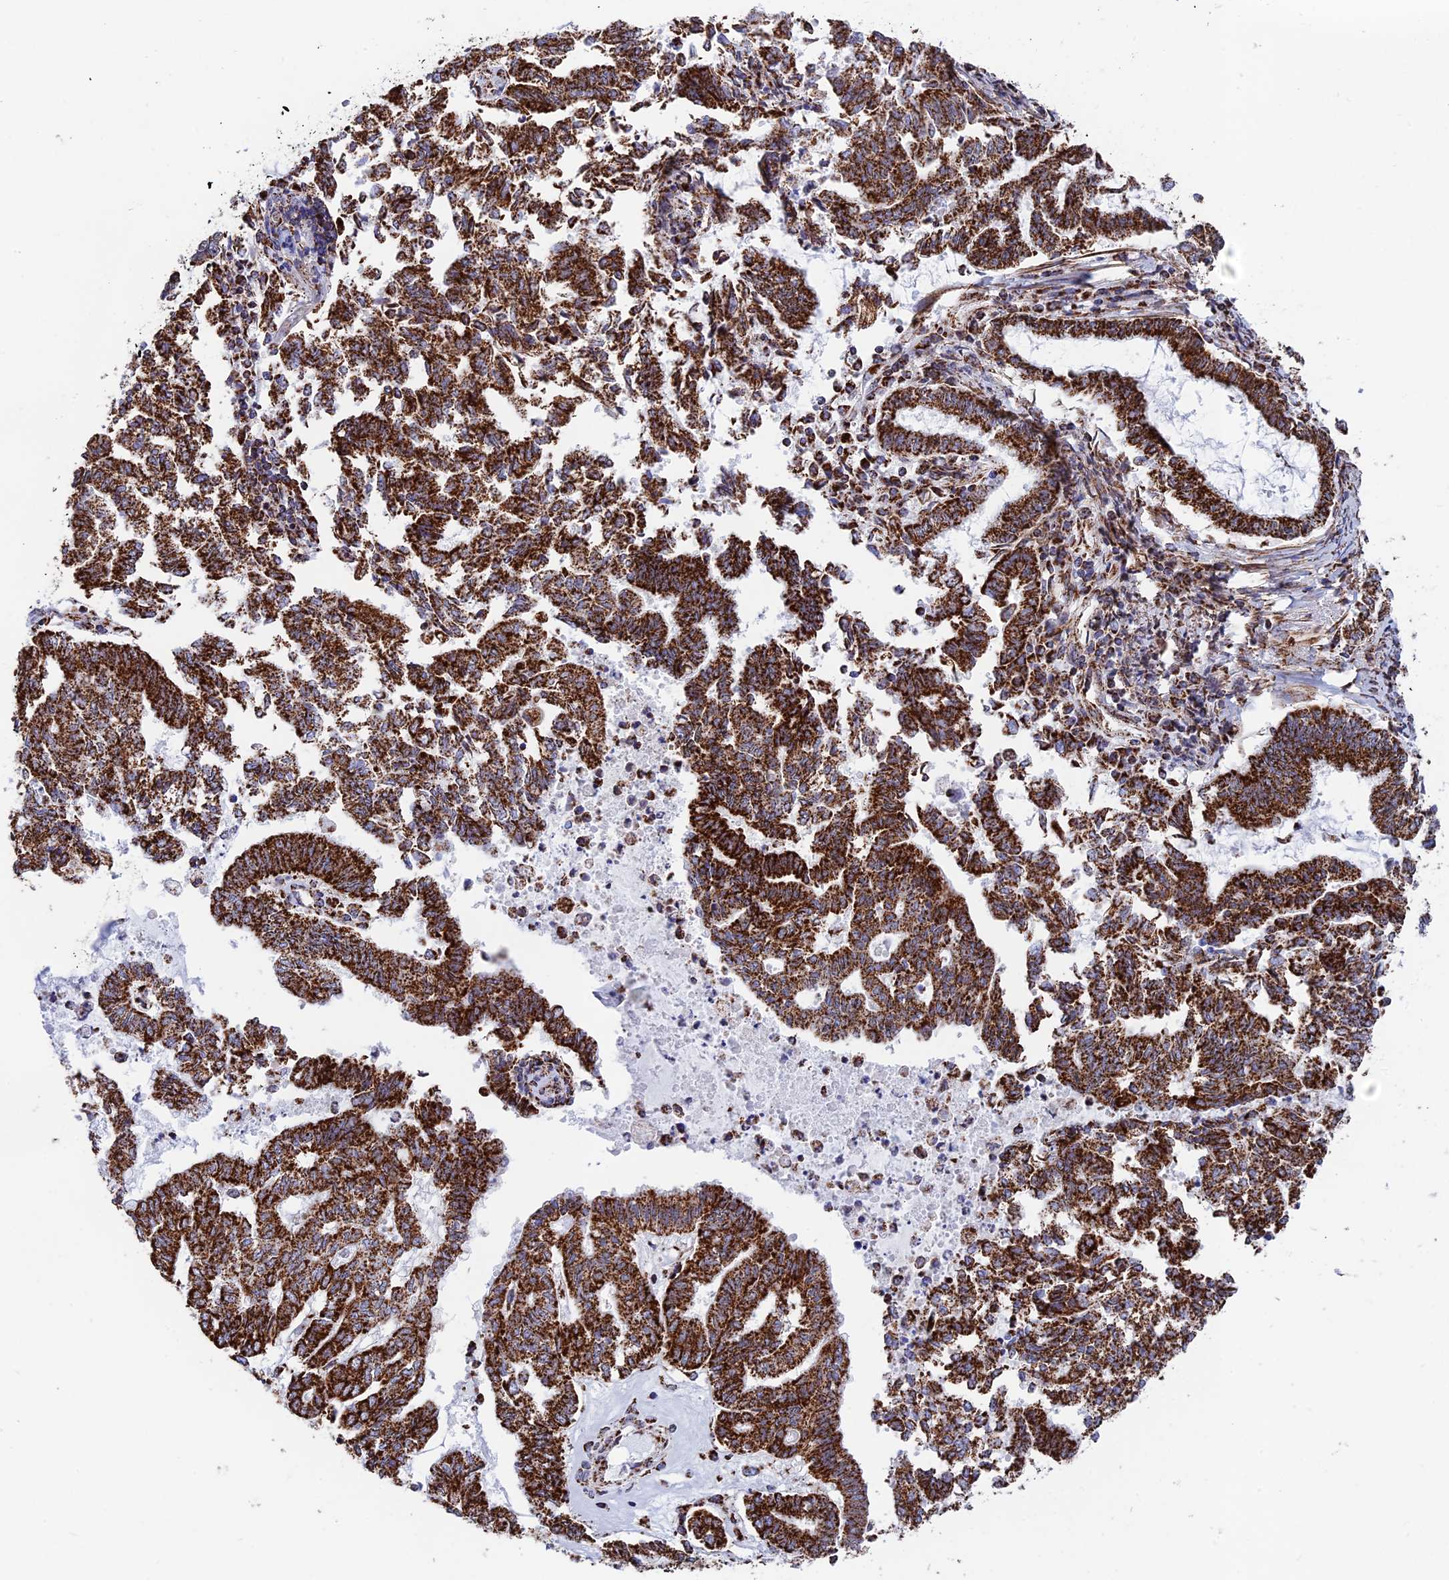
{"staining": {"intensity": "strong", "quantity": ">75%", "location": "cytoplasmic/membranous"}, "tissue": "endometrial cancer", "cell_type": "Tumor cells", "image_type": "cancer", "snomed": [{"axis": "morphology", "description": "Adenocarcinoma, NOS"}, {"axis": "topography", "description": "Endometrium"}], "caption": "Human adenocarcinoma (endometrial) stained with a brown dye demonstrates strong cytoplasmic/membranous positive staining in about >75% of tumor cells.", "gene": "CDC16", "patient": {"sex": "female", "age": 79}}